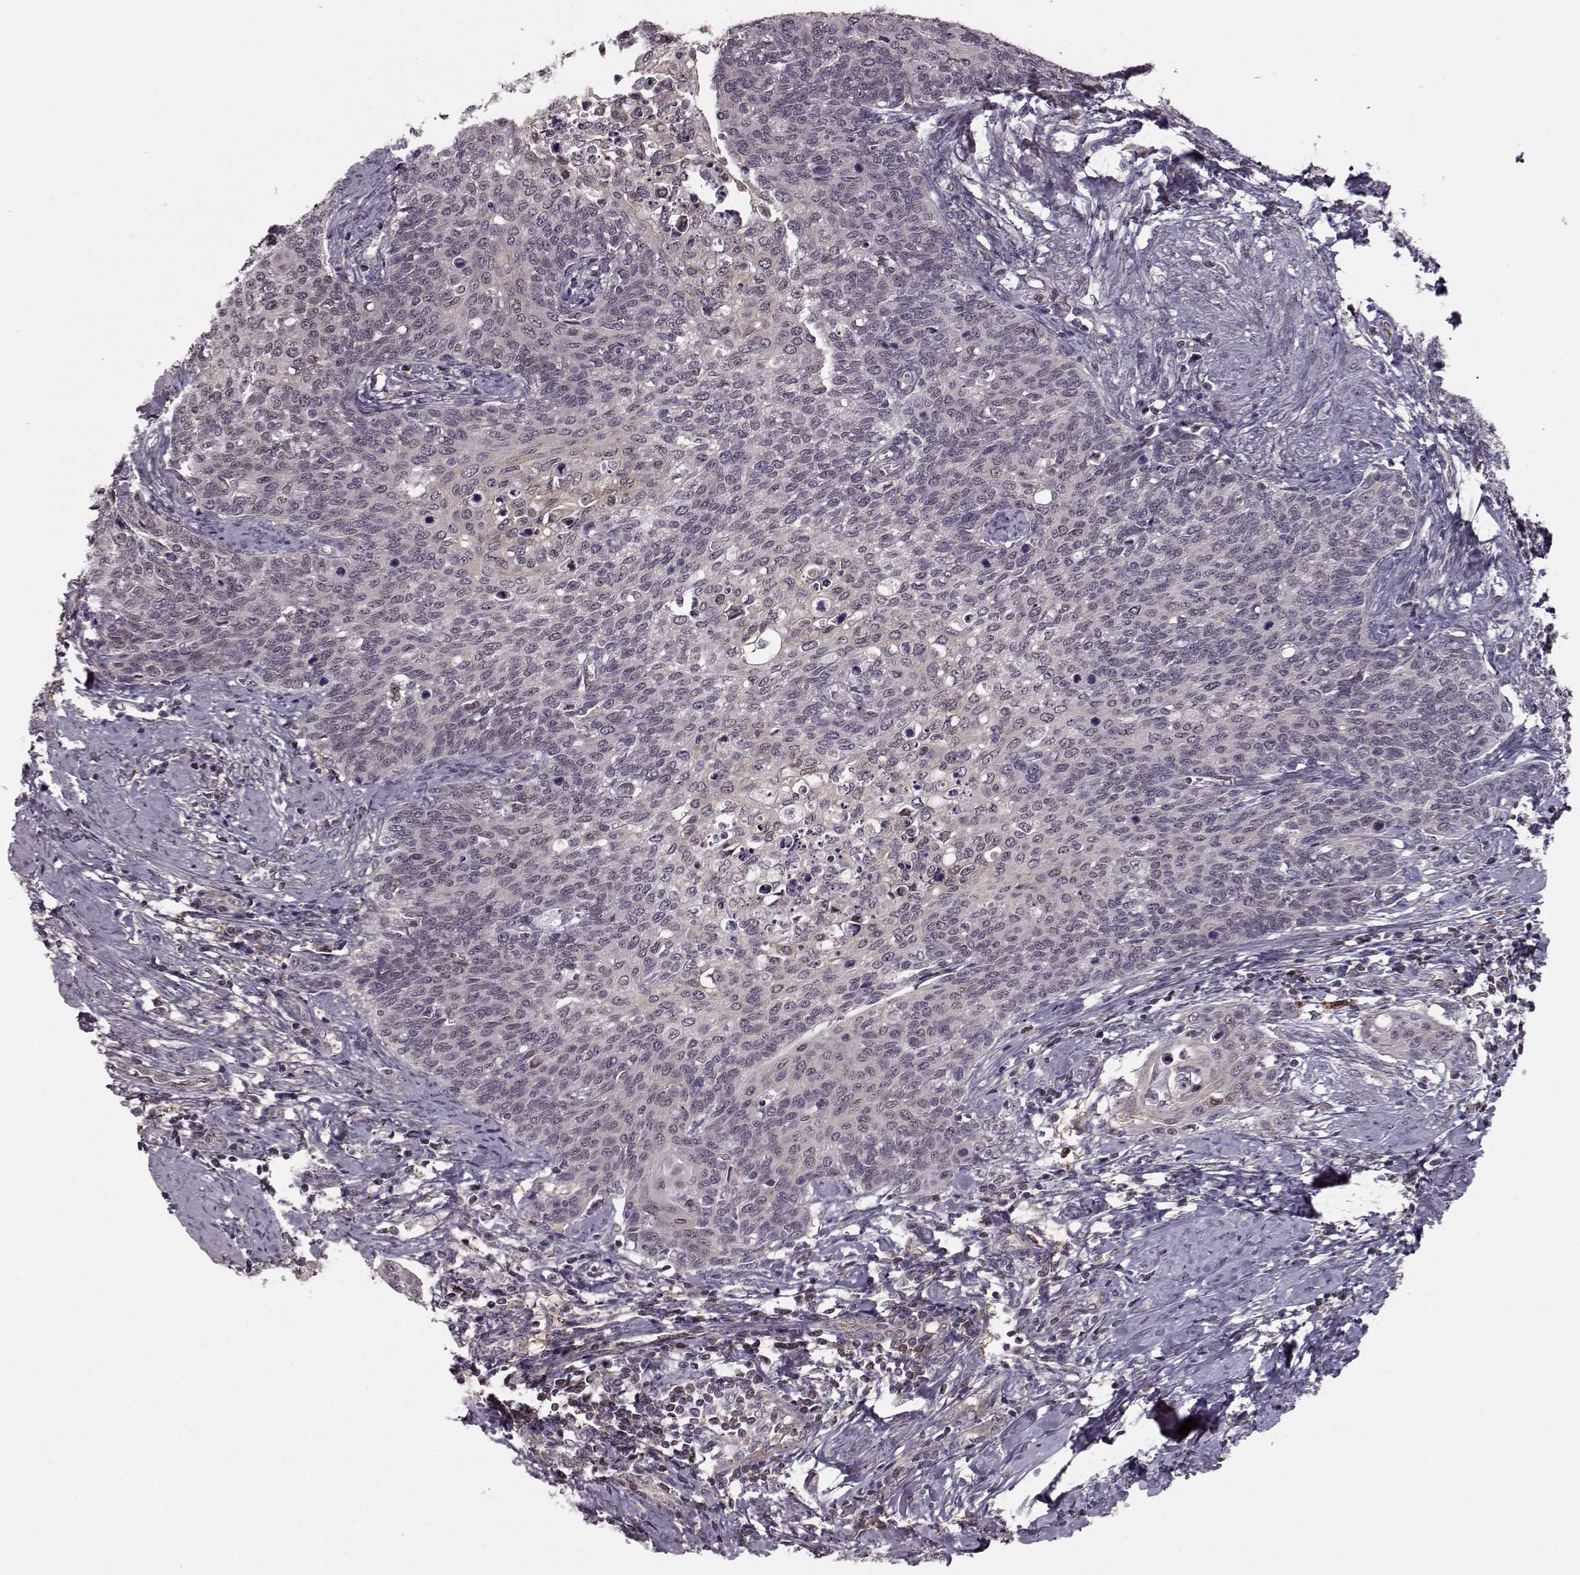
{"staining": {"intensity": "negative", "quantity": "none", "location": "none"}, "tissue": "cervical cancer", "cell_type": "Tumor cells", "image_type": "cancer", "snomed": [{"axis": "morphology", "description": "Normal tissue, NOS"}, {"axis": "morphology", "description": "Squamous cell carcinoma, NOS"}, {"axis": "topography", "description": "Cervix"}], "caption": "The micrograph displays no significant staining in tumor cells of cervical squamous cell carcinoma.", "gene": "KLF6", "patient": {"sex": "female", "age": 39}}